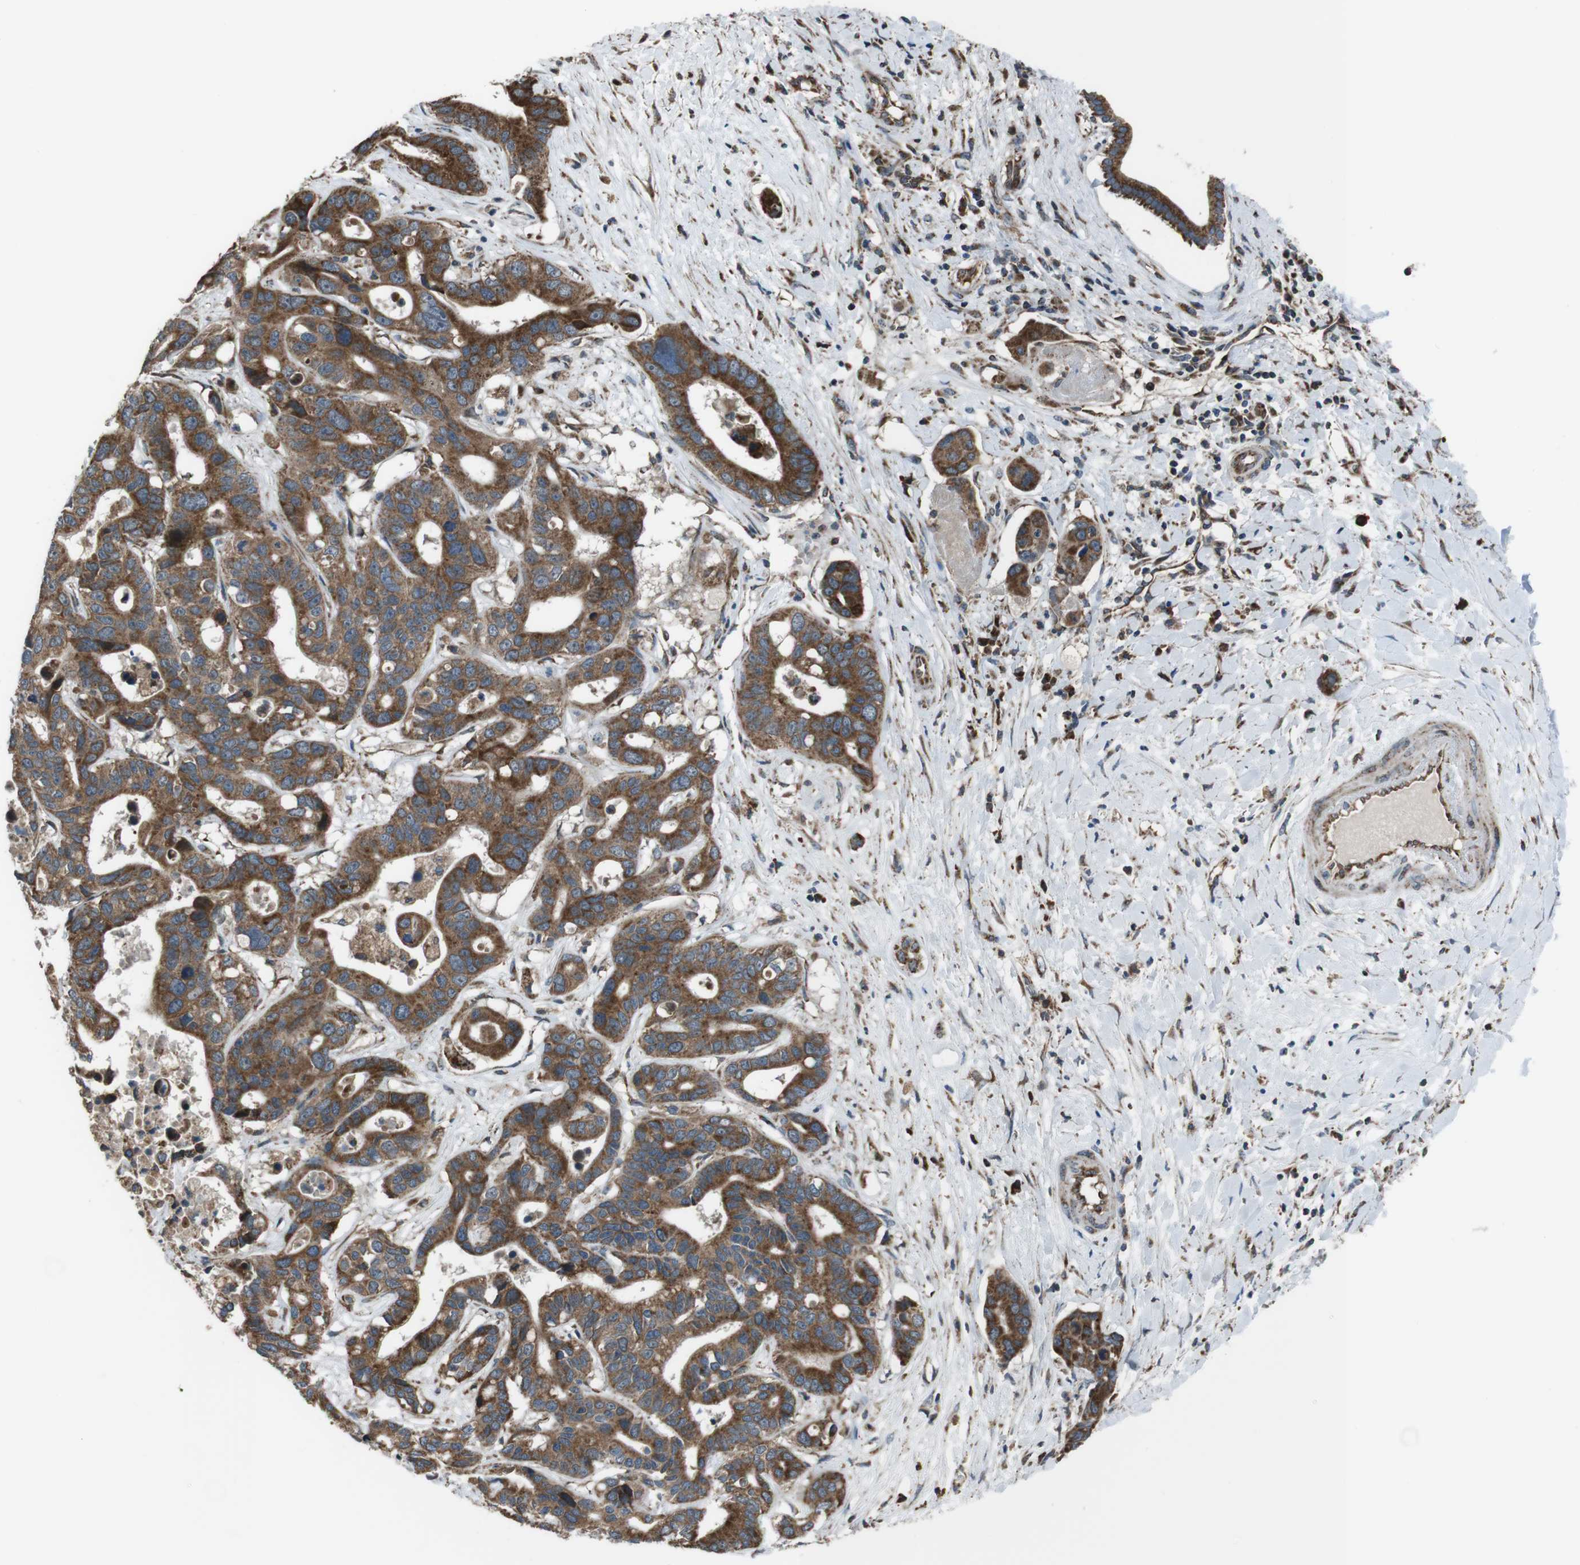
{"staining": {"intensity": "strong", "quantity": ">75%", "location": "cytoplasmic/membranous"}, "tissue": "liver cancer", "cell_type": "Tumor cells", "image_type": "cancer", "snomed": [{"axis": "morphology", "description": "Cholangiocarcinoma"}, {"axis": "topography", "description": "Liver"}], "caption": "Immunohistochemistry of human liver cancer shows high levels of strong cytoplasmic/membranous positivity in approximately >75% of tumor cells.", "gene": "GIMAP8", "patient": {"sex": "female", "age": 65}}